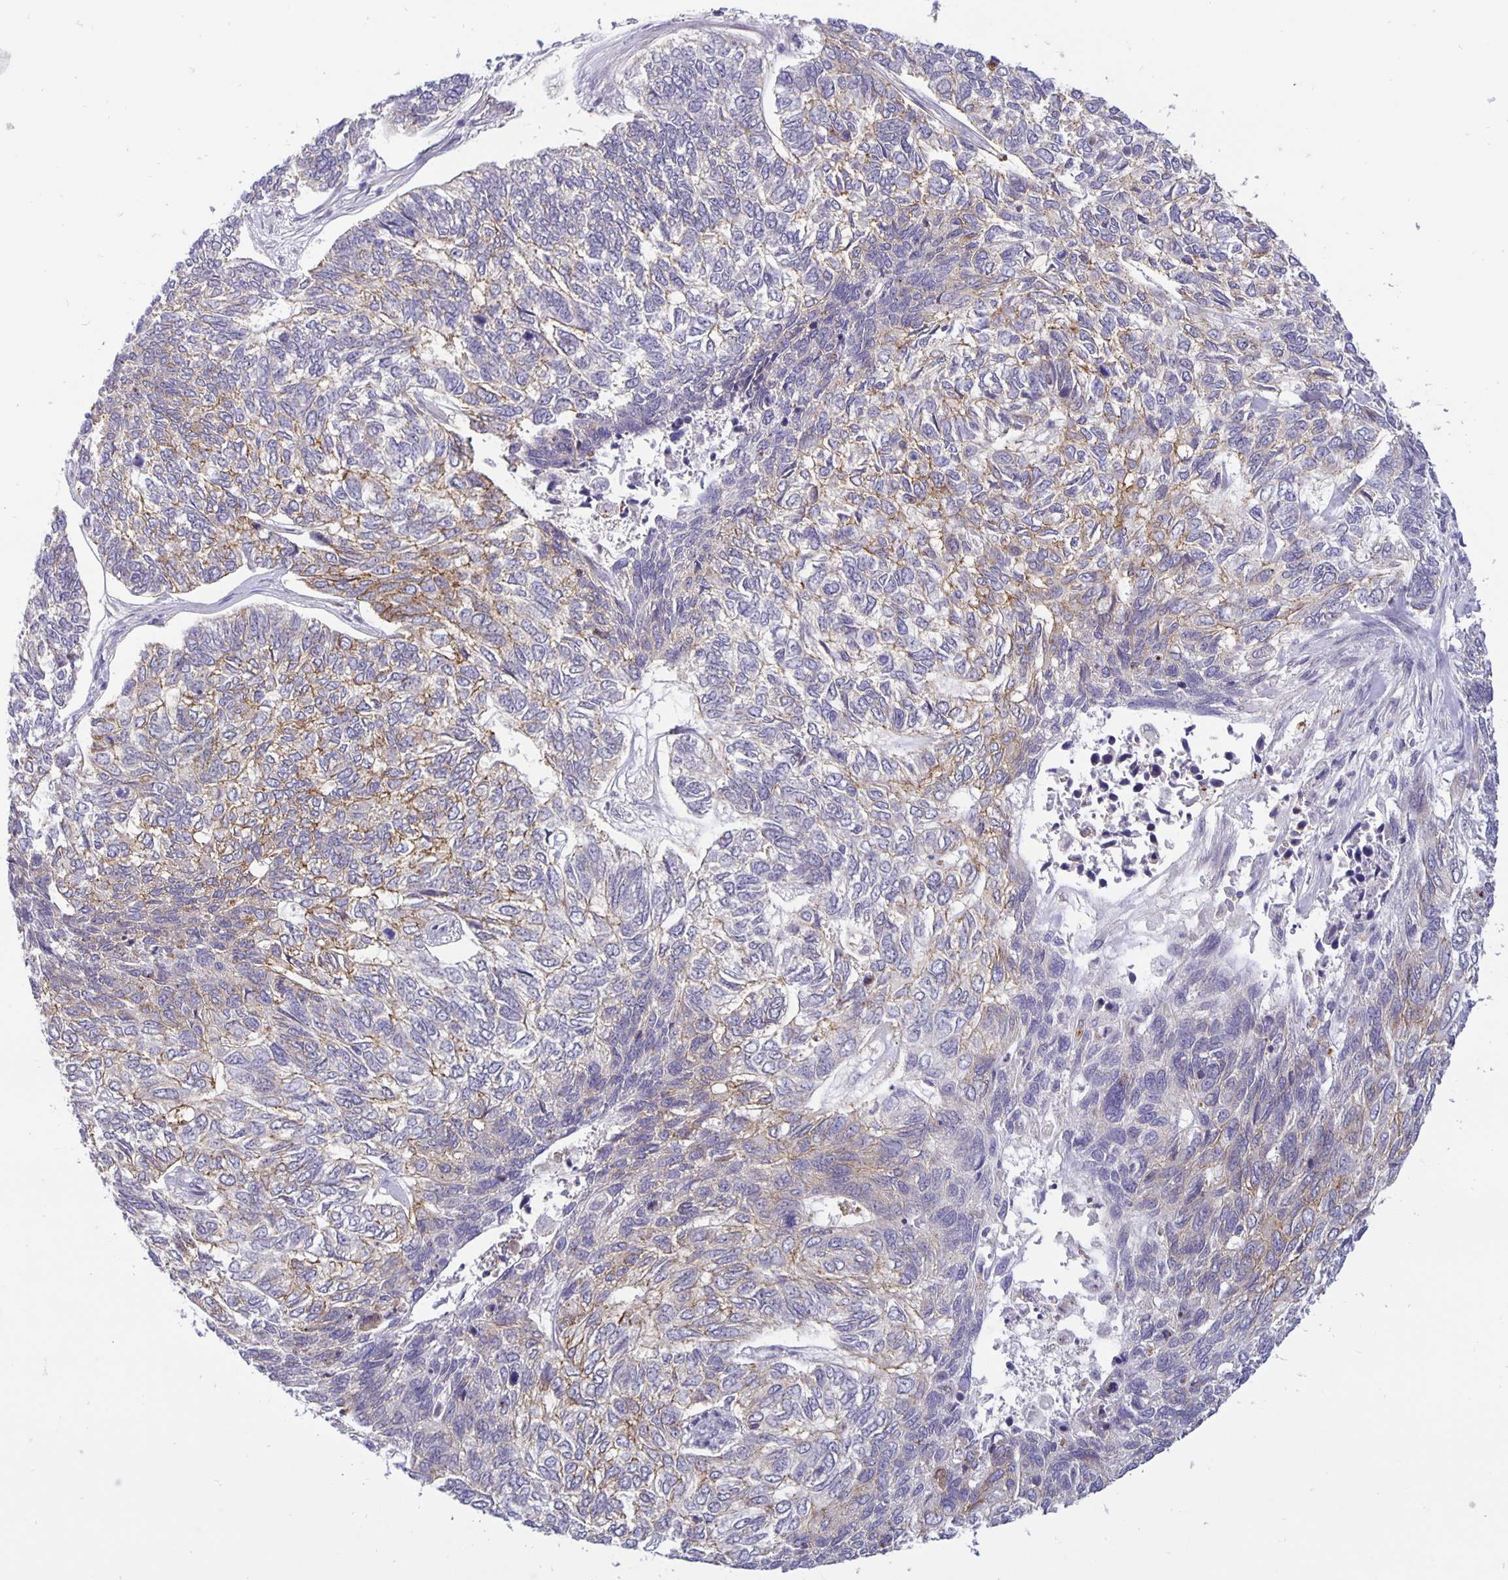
{"staining": {"intensity": "weak", "quantity": "25%-75%", "location": "cytoplasmic/membranous"}, "tissue": "skin cancer", "cell_type": "Tumor cells", "image_type": "cancer", "snomed": [{"axis": "morphology", "description": "Basal cell carcinoma"}, {"axis": "topography", "description": "Skin"}], "caption": "Human skin basal cell carcinoma stained for a protein (brown) shows weak cytoplasmic/membranous positive staining in approximately 25%-75% of tumor cells.", "gene": "ERBB2", "patient": {"sex": "female", "age": 65}}